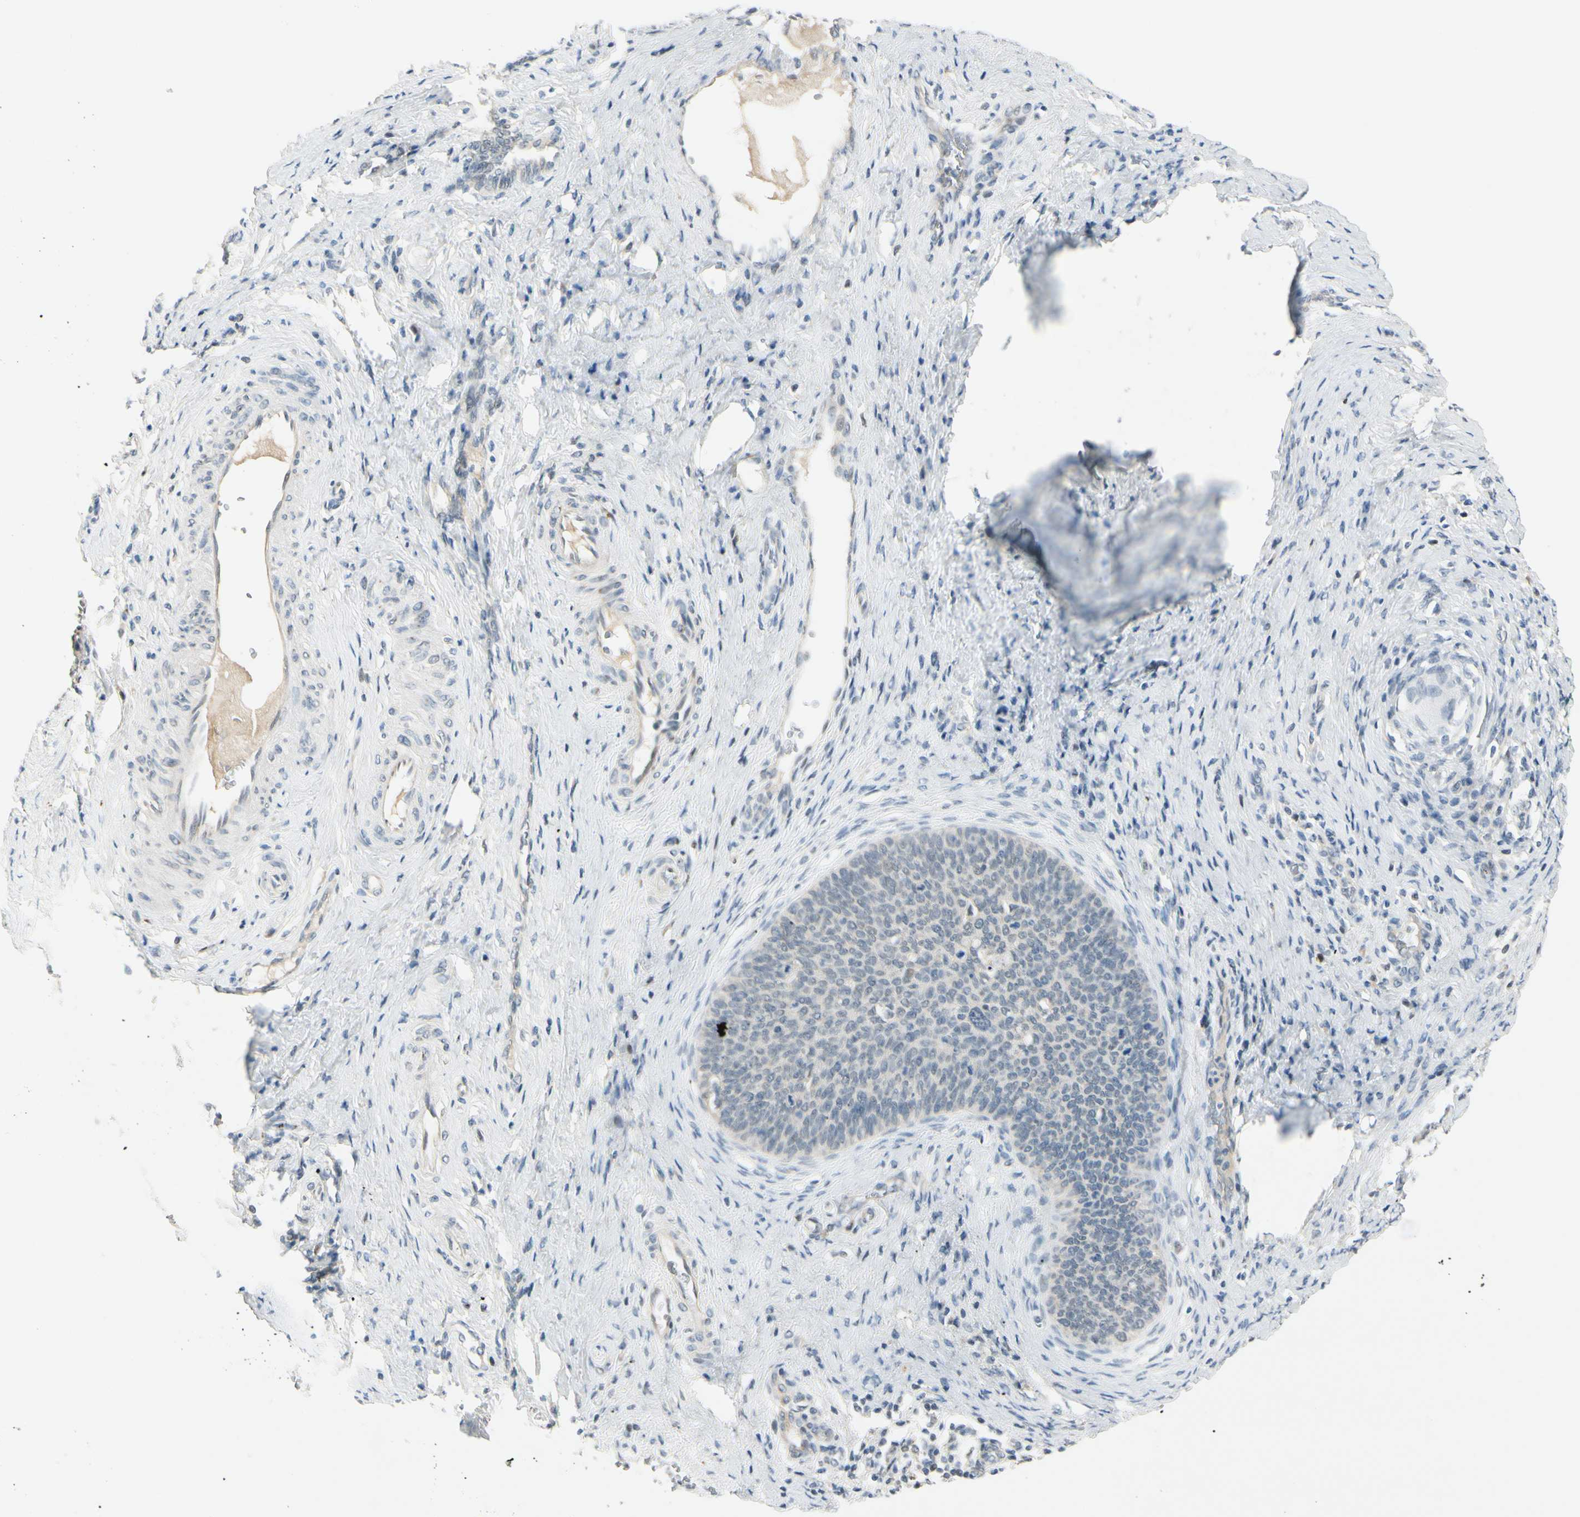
{"staining": {"intensity": "negative", "quantity": "none", "location": "none"}, "tissue": "cervical cancer", "cell_type": "Tumor cells", "image_type": "cancer", "snomed": [{"axis": "morphology", "description": "Squamous cell carcinoma, NOS"}, {"axis": "topography", "description": "Cervix"}], "caption": "Tumor cells are negative for brown protein staining in cervical cancer (squamous cell carcinoma). (Brightfield microscopy of DAB (3,3'-diaminobenzidine) immunohistochemistry at high magnification).", "gene": "B4GALNT1", "patient": {"sex": "female", "age": 33}}